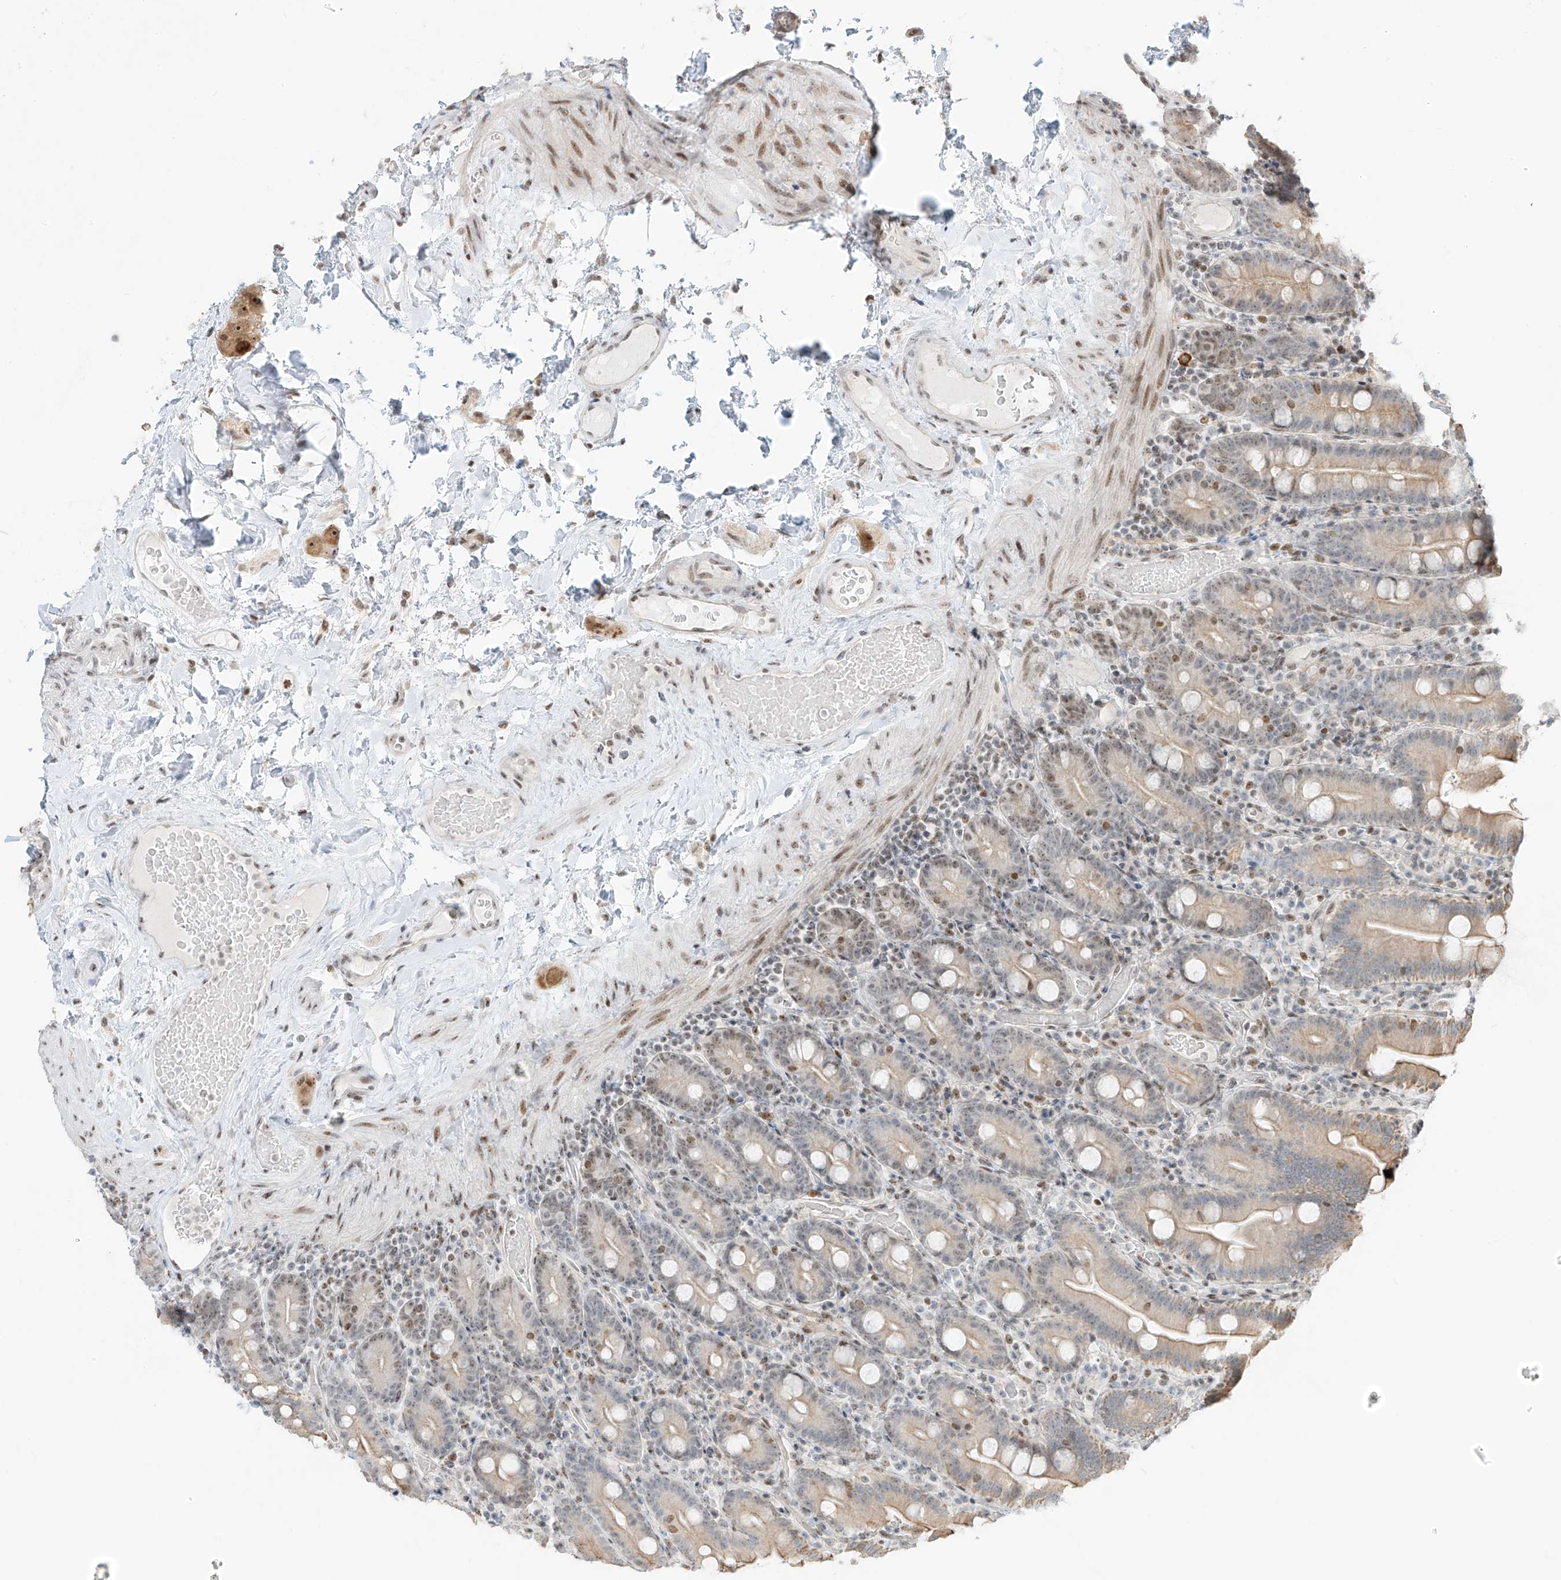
{"staining": {"intensity": "weak", "quantity": "25%-75%", "location": "cytoplasmic/membranous,nuclear"}, "tissue": "duodenum", "cell_type": "Glandular cells", "image_type": "normal", "snomed": [{"axis": "morphology", "description": "Normal tissue, NOS"}, {"axis": "topography", "description": "Duodenum"}], "caption": "Brown immunohistochemical staining in unremarkable human duodenum reveals weak cytoplasmic/membranous,nuclear positivity in approximately 25%-75% of glandular cells.", "gene": "ZNF512", "patient": {"sex": "male", "age": 55}}